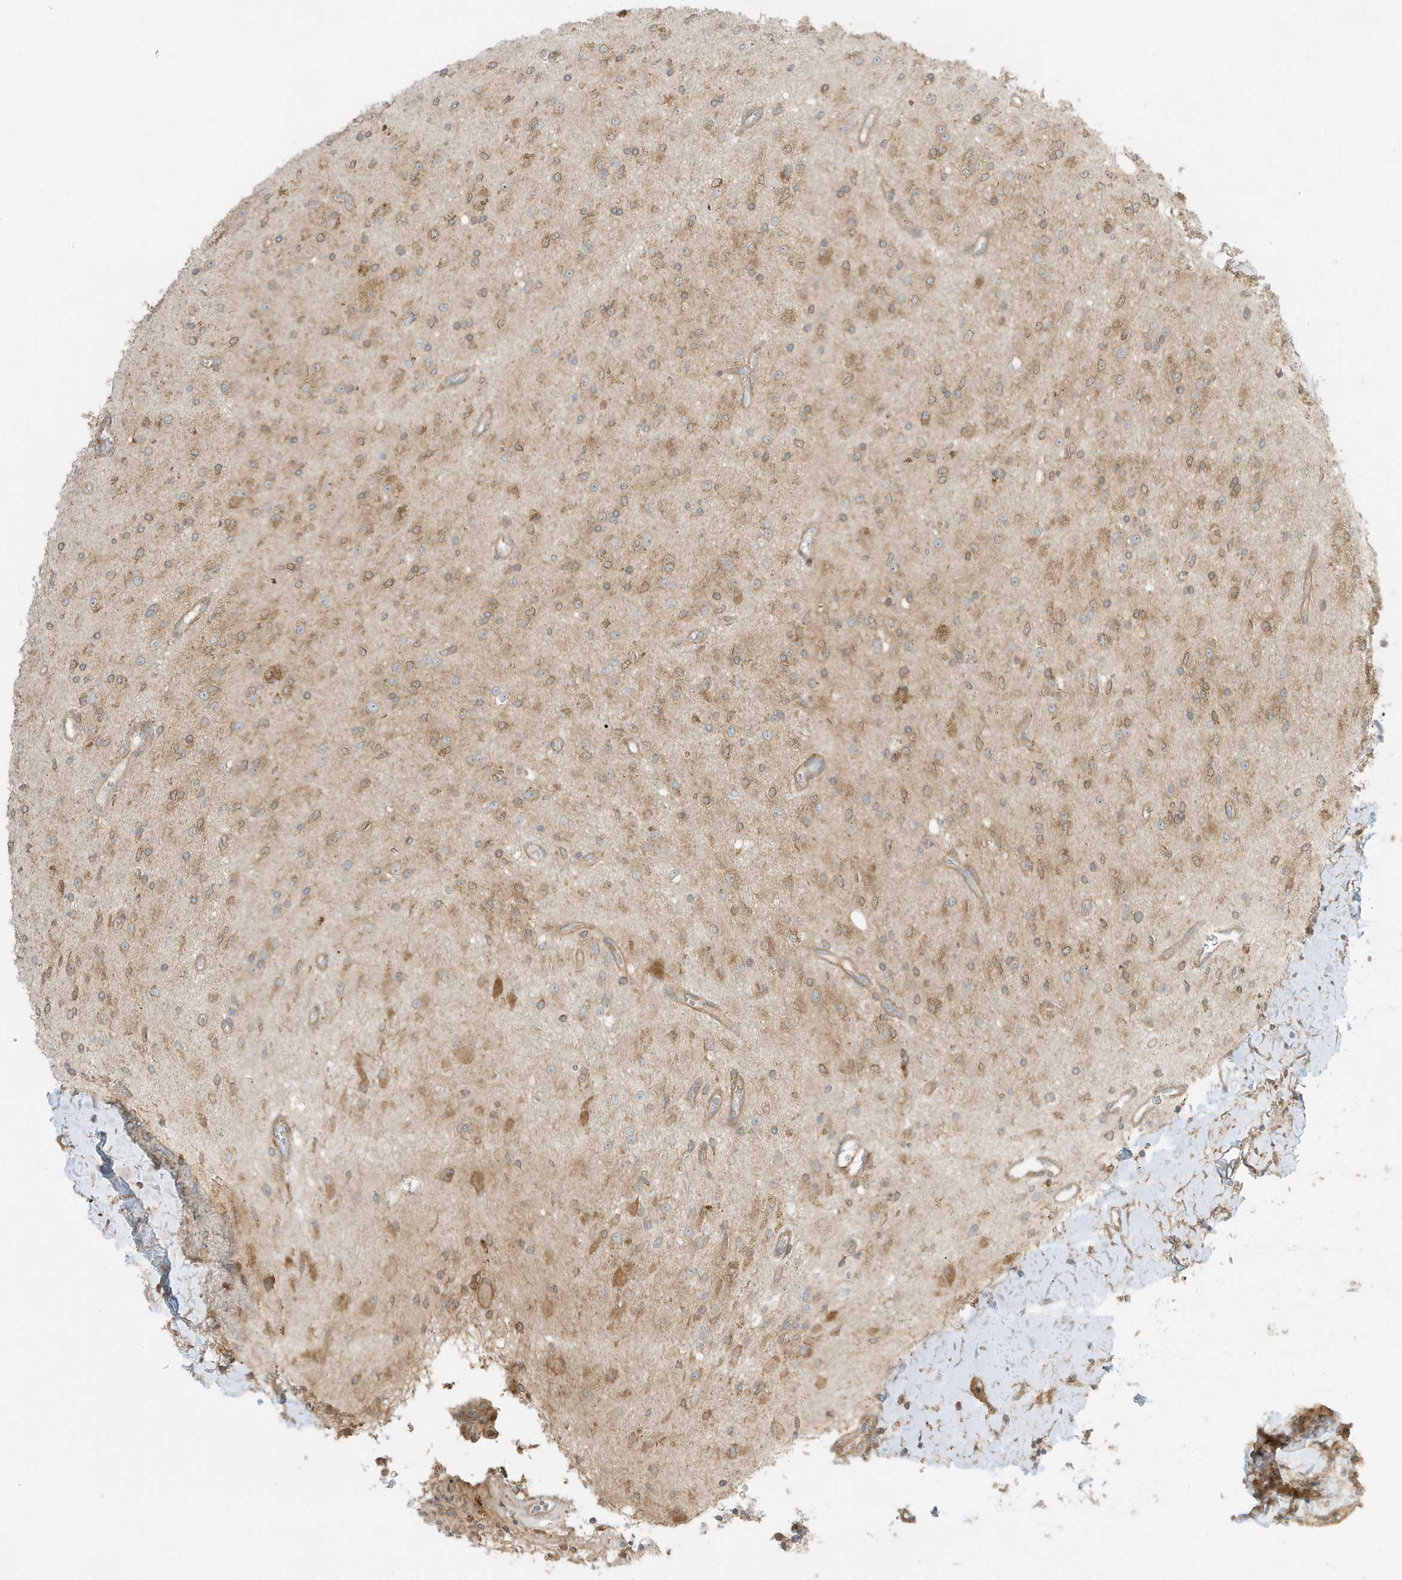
{"staining": {"intensity": "moderate", "quantity": ">75%", "location": "cytoplasmic/membranous"}, "tissue": "glioma", "cell_type": "Tumor cells", "image_type": "cancer", "snomed": [{"axis": "morphology", "description": "Glioma, malignant, High grade"}, {"axis": "topography", "description": "Brain"}], "caption": "Immunohistochemical staining of human glioma exhibits moderate cytoplasmic/membranous protein staining in about >75% of tumor cells.", "gene": "SCARF2", "patient": {"sex": "male", "age": 34}}